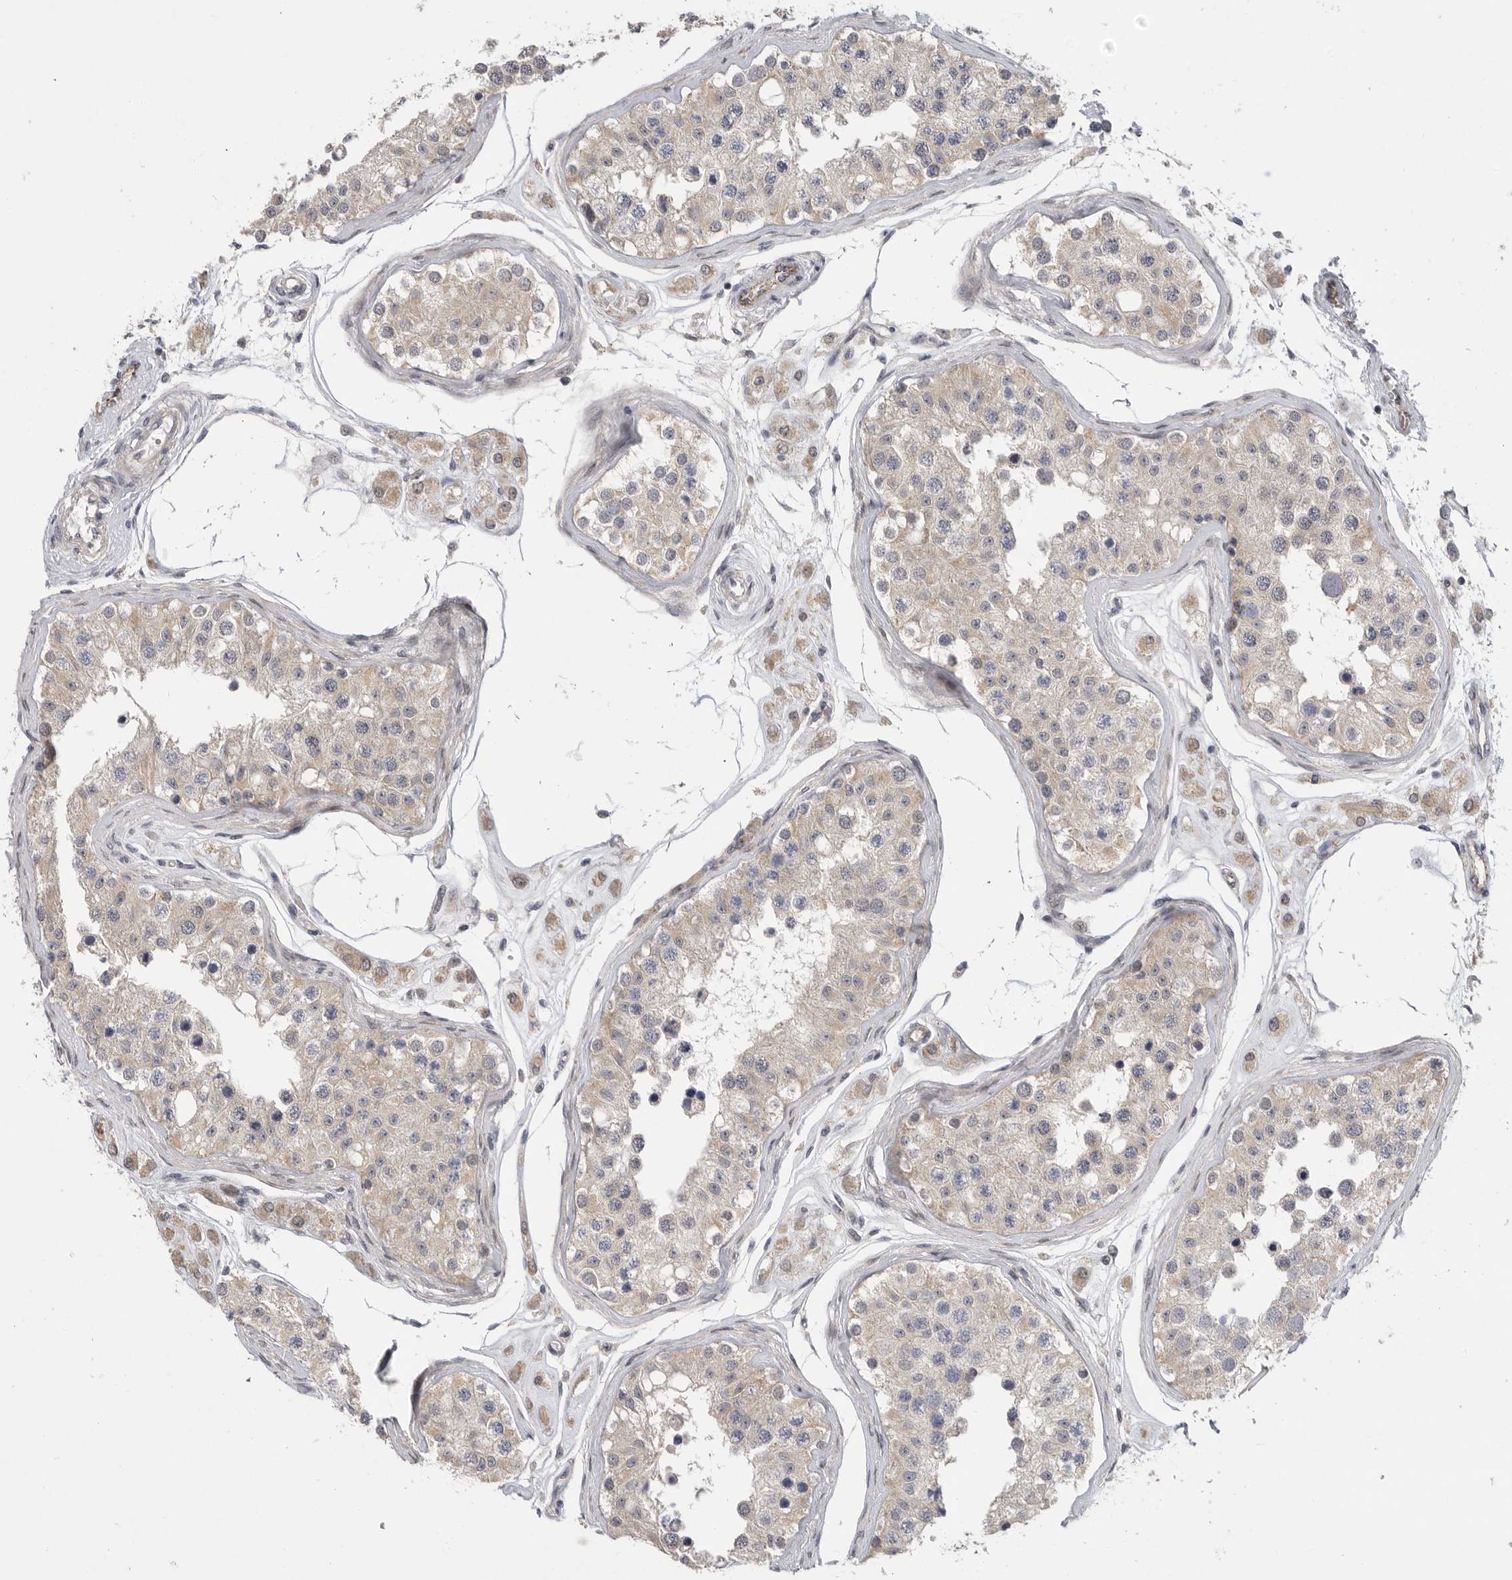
{"staining": {"intensity": "weak", "quantity": "<25%", "location": "cytoplasmic/membranous"}, "tissue": "testis", "cell_type": "Cells in seminiferous ducts", "image_type": "normal", "snomed": [{"axis": "morphology", "description": "Normal tissue, NOS"}, {"axis": "morphology", "description": "Adenocarcinoma, metastatic, NOS"}, {"axis": "topography", "description": "Testis"}], "caption": "Cells in seminiferous ducts show no significant expression in unremarkable testis. The staining is performed using DAB brown chromogen with nuclei counter-stained in using hematoxylin.", "gene": "FBXO43", "patient": {"sex": "male", "age": 26}}